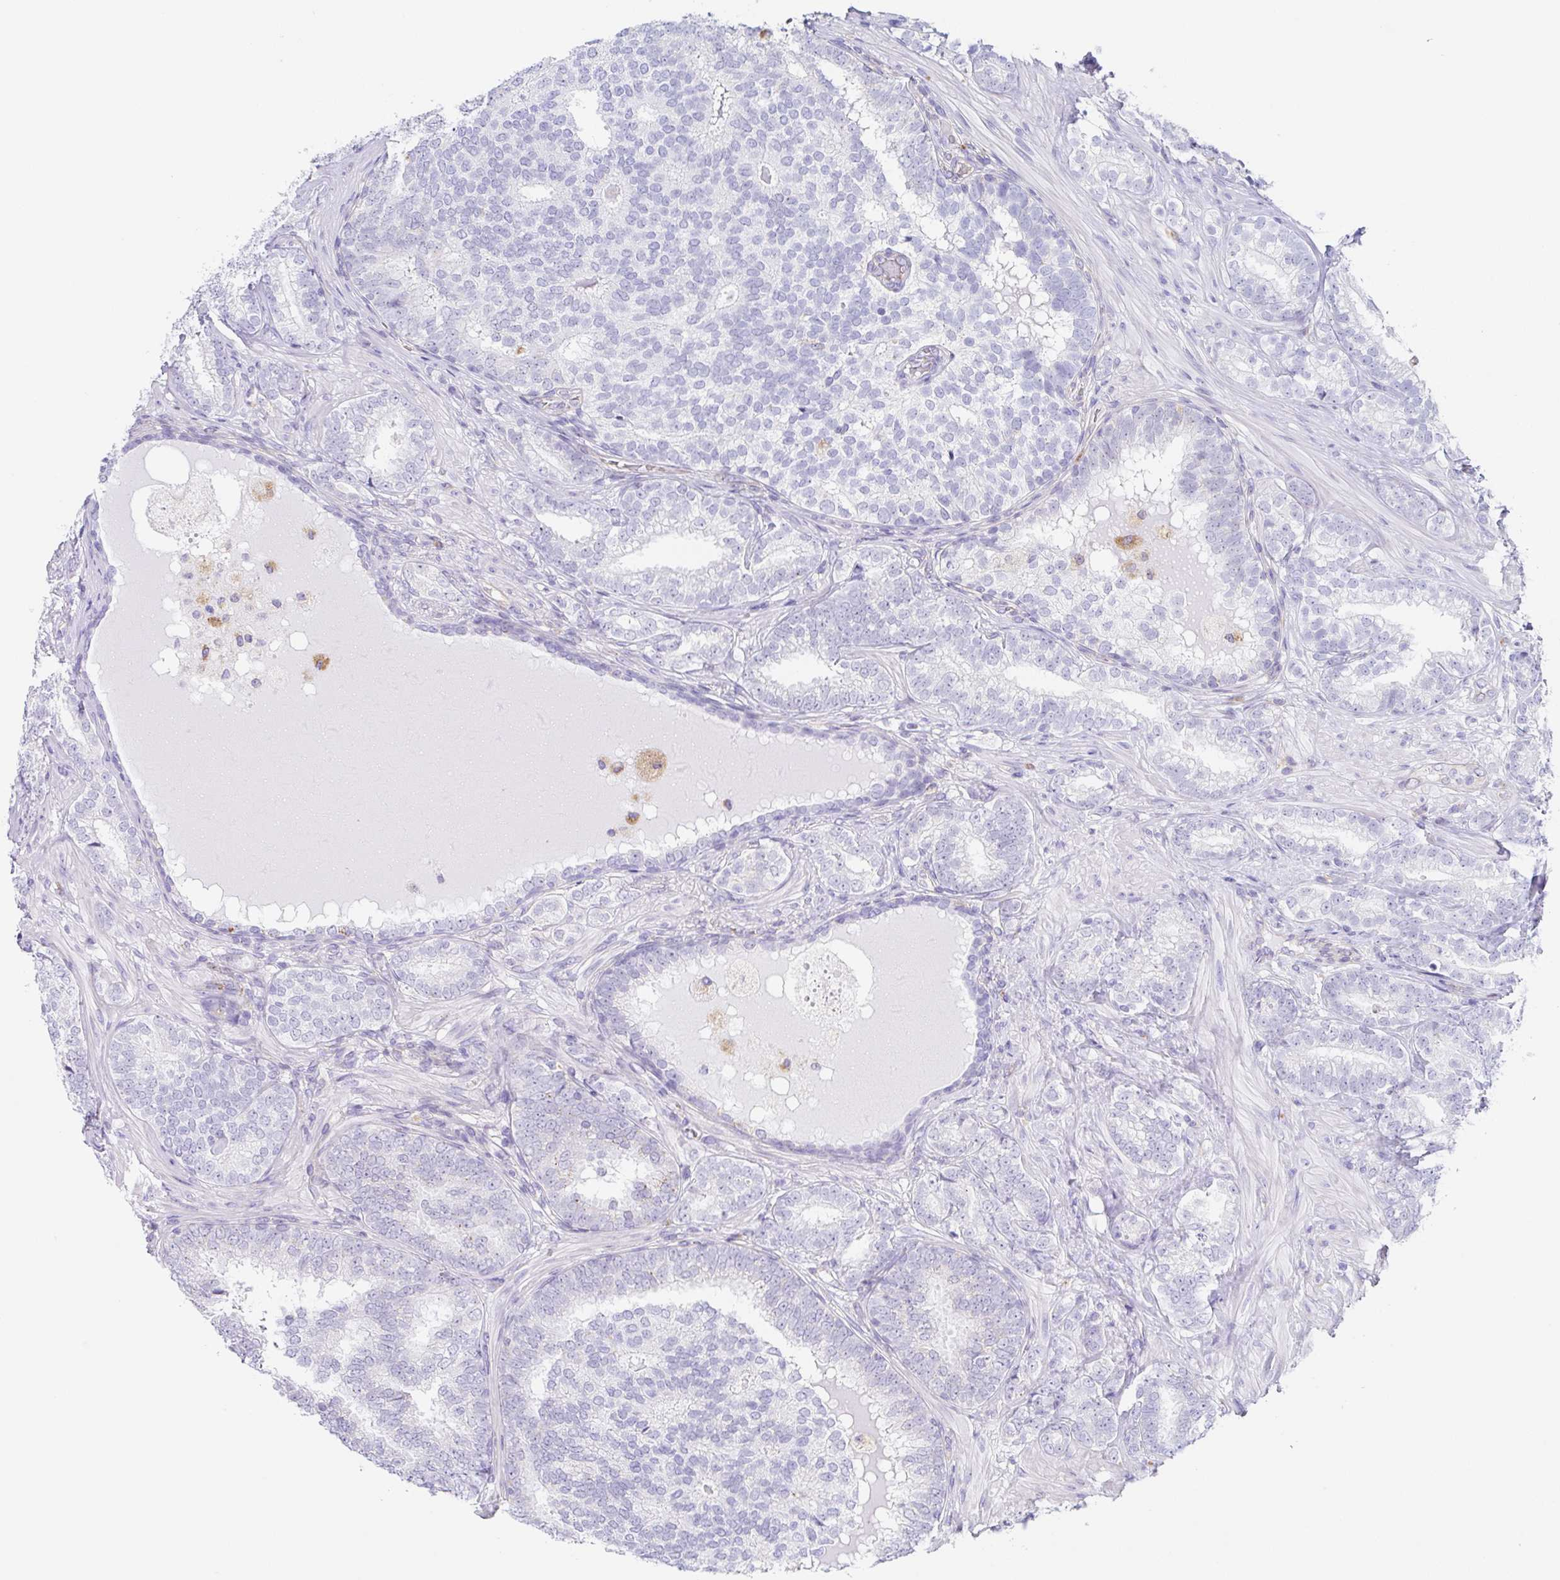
{"staining": {"intensity": "negative", "quantity": "none", "location": "none"}, "tissue": "prostate cancer", "cell_type": "Tumor cells", "image_type": "cancer", "snomed": [{"axis": "morphology", "description": "Adenocarcinoma, High grade"}, {"axis": "topography", "description": "Prostate"}], "caption": "A histopathology image of human prostate cancer (adenocarcinoma (high-grade)) is negative for staining in tumor cells.", "gene": "DKK4", "patient": {"sex": "male", "age": 72}}